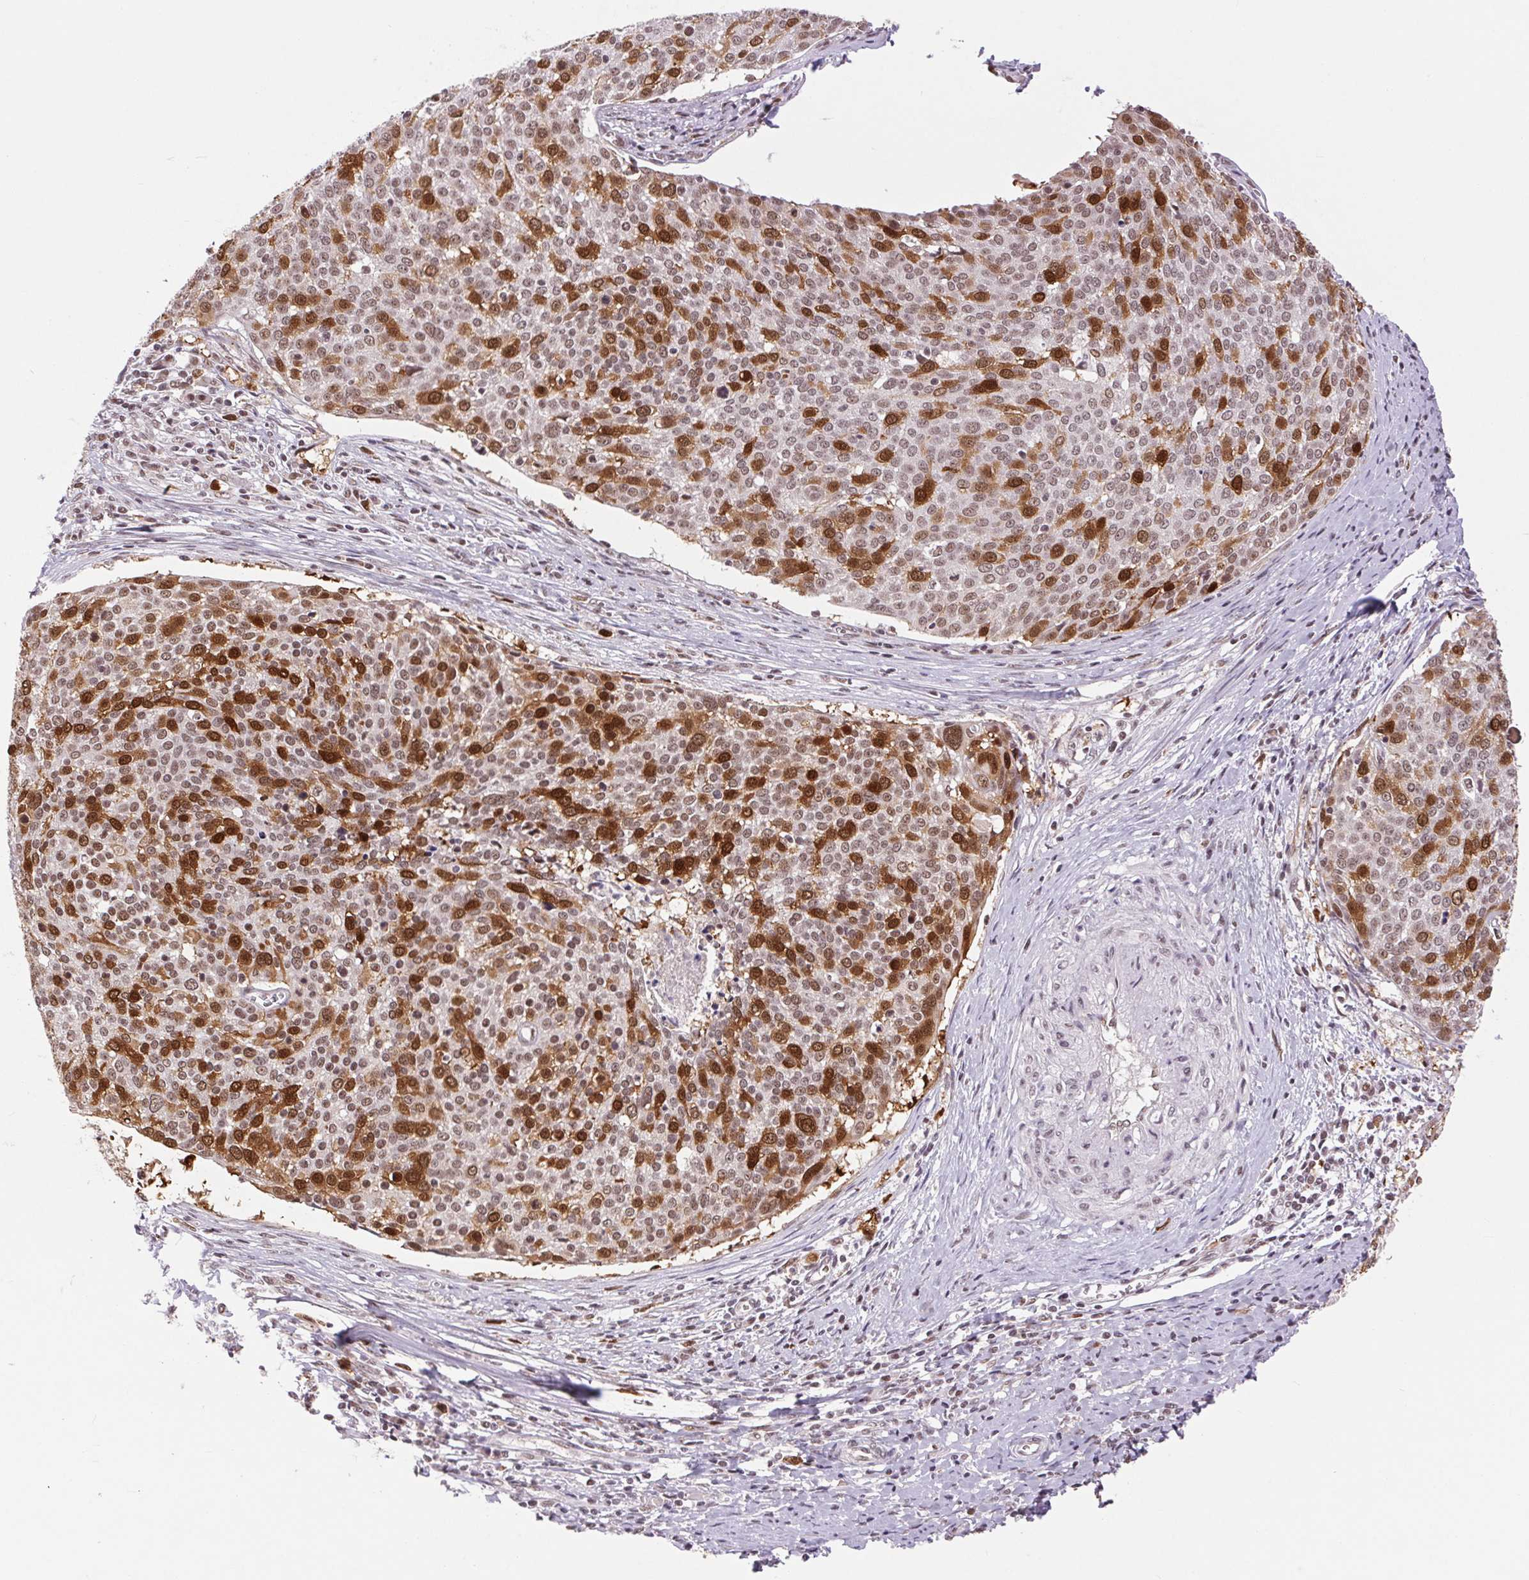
{"staining": {"intensity": "strong", "quantity": "25%-75%", "location": "cytoplasmic/membranous,nuclear"}, "tissue": "cervical cancer", "cell_type": "Tumor cells", "image_type": "cancer", "snomed": [{"axis": "morphology", "description": "Squamous cell carcinoma, NOS"}, {"axis": "topography", "description": "Cervix"}], "caption": "IHC image of neoplastic tissue: cervical cancer stained using immunohistochemistry (IHC) reveals high levels of strong protein expression localized specifically in the cytoplasmic/membranous and nuclear of tumor cells, appearing as a cytoplasmic/membranous and nuclear brown color.", "gene": "CD2BP2", "patient": {"sex": "female", "age": 39}}